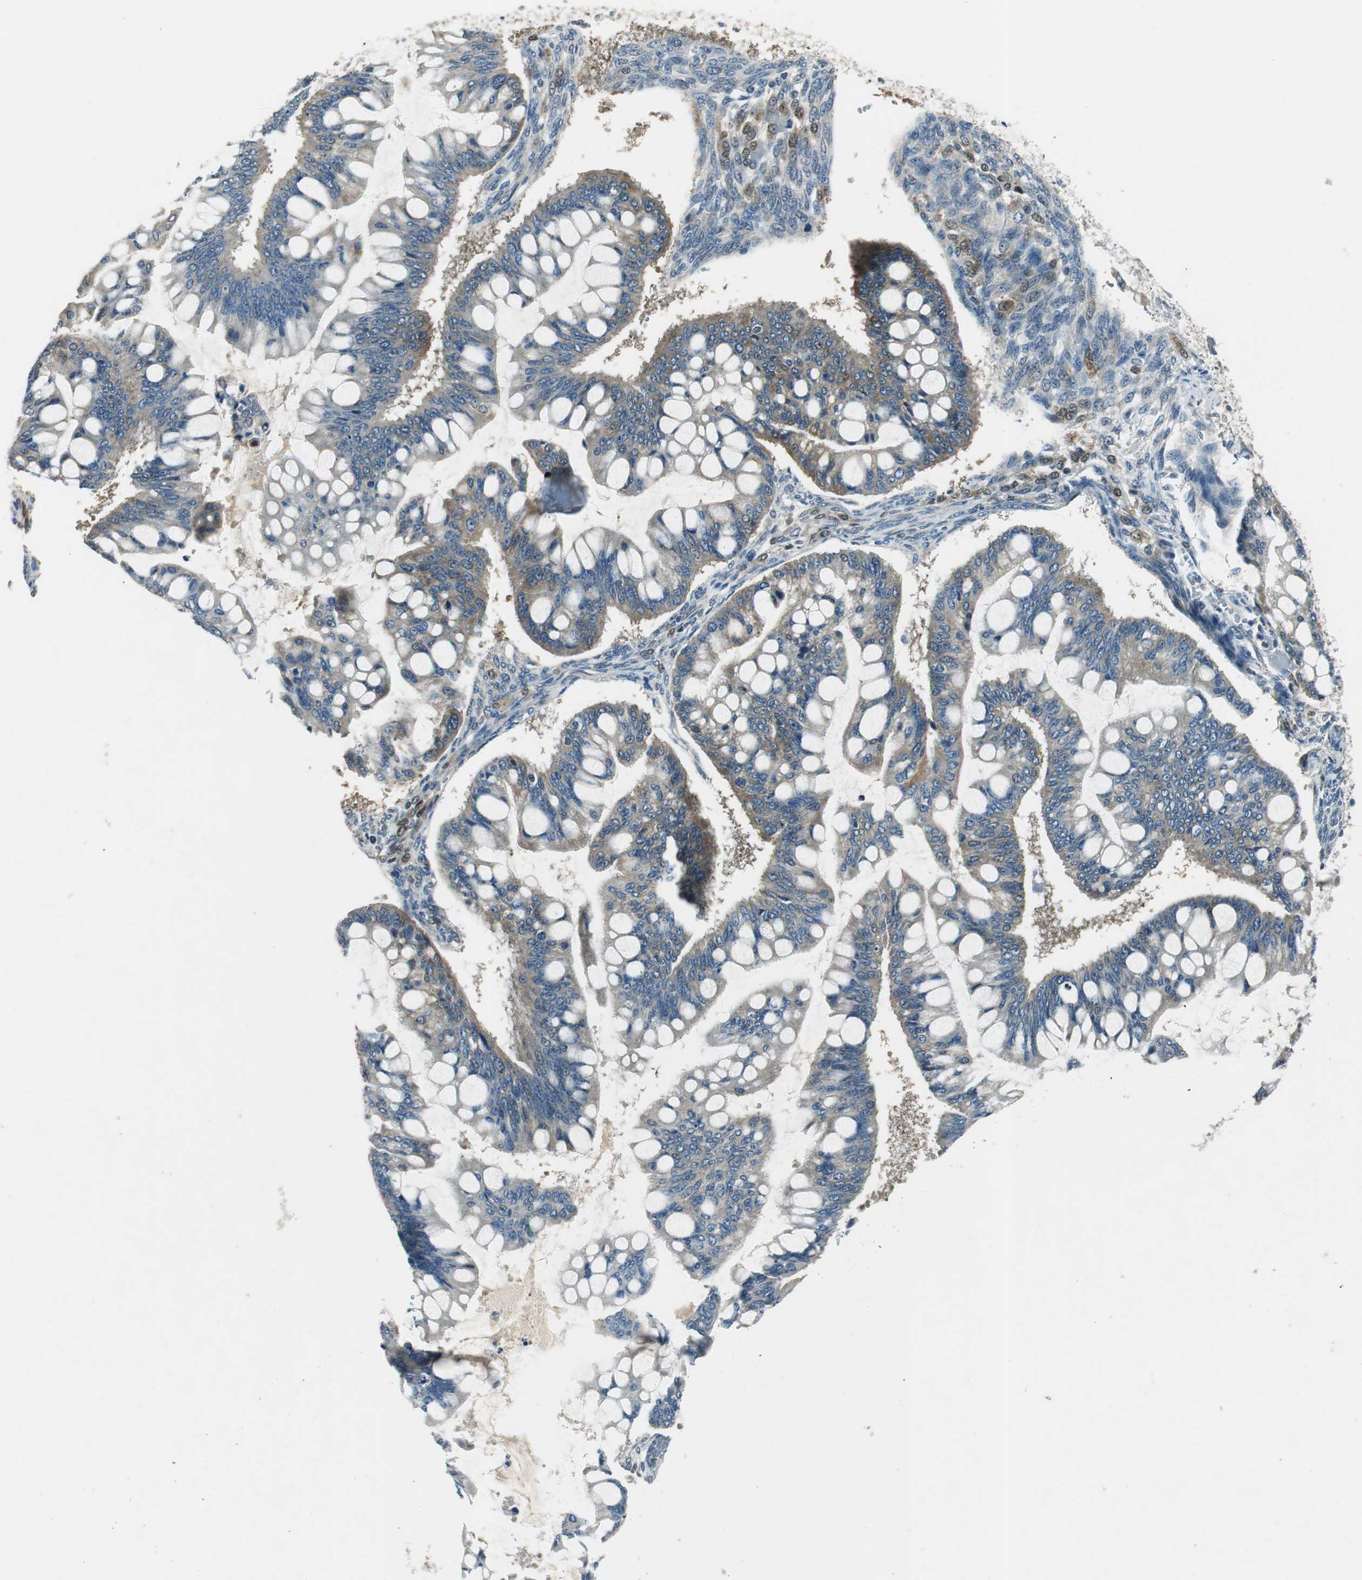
{"staining": {"intensity": "moderate", "quantity": "25%-75%", "location": "cytoplasmic/membranous"}, "tissue": "ovarian cancer", "cell_type": "Tumor cells", "image_type": "cancer", "snomed": [{"axis": "morphology", "description": "Cystadenocarcinoma, mucinous, NOS"}, {"axis": "topography", "description": "Ovary"}], "caption": "Immunohistochemical staining of human ovarian cancer demonstrates medium levels of moderate cytoplasmic/membranous protein positivity in approximately 25%-75% of tumor cells. (DAB (3,3'-diaminobenzidine) IHC with brightfield microscopy, high magnification).", "gene": "ME1", "patient": {"sex": "female", "age": 73}}